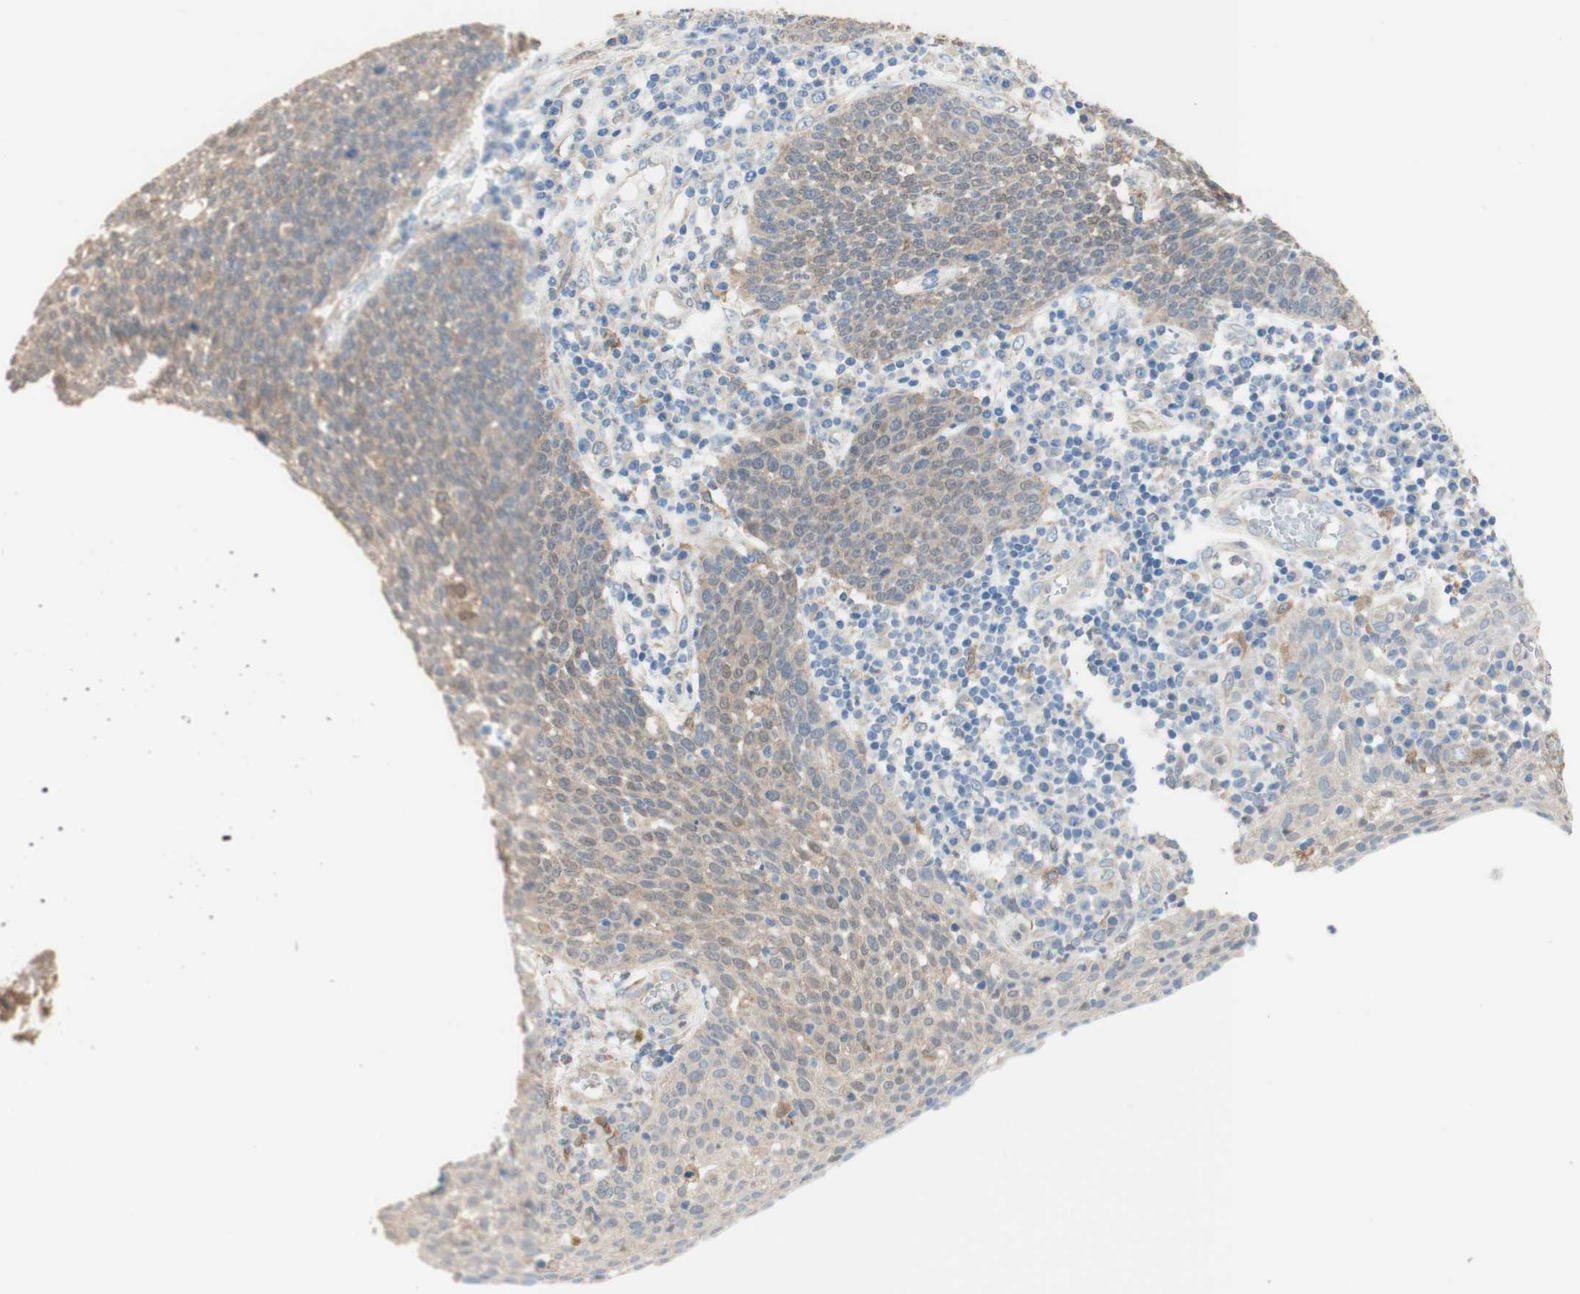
{"staining": {"intensity": "weak", "quantity": ">75%", "location": "cytoplasmic/membranous"}, "tissue": "cervical cancer", "cell_type": "Tumor cells", "image_type": "cancer", "snomed": [{"axis": "morphology", "description": "Squamous cell carcinoma, NOS"}, {"axis": "topography", "description": "Cervix"}], "caption": "Weak cytoplasmic/membranous staining is appreciated in approximately >75% of tumor cells in cervical cancer.", "gene": "COMT", "patient": {"sex": "female", "age": 34}}